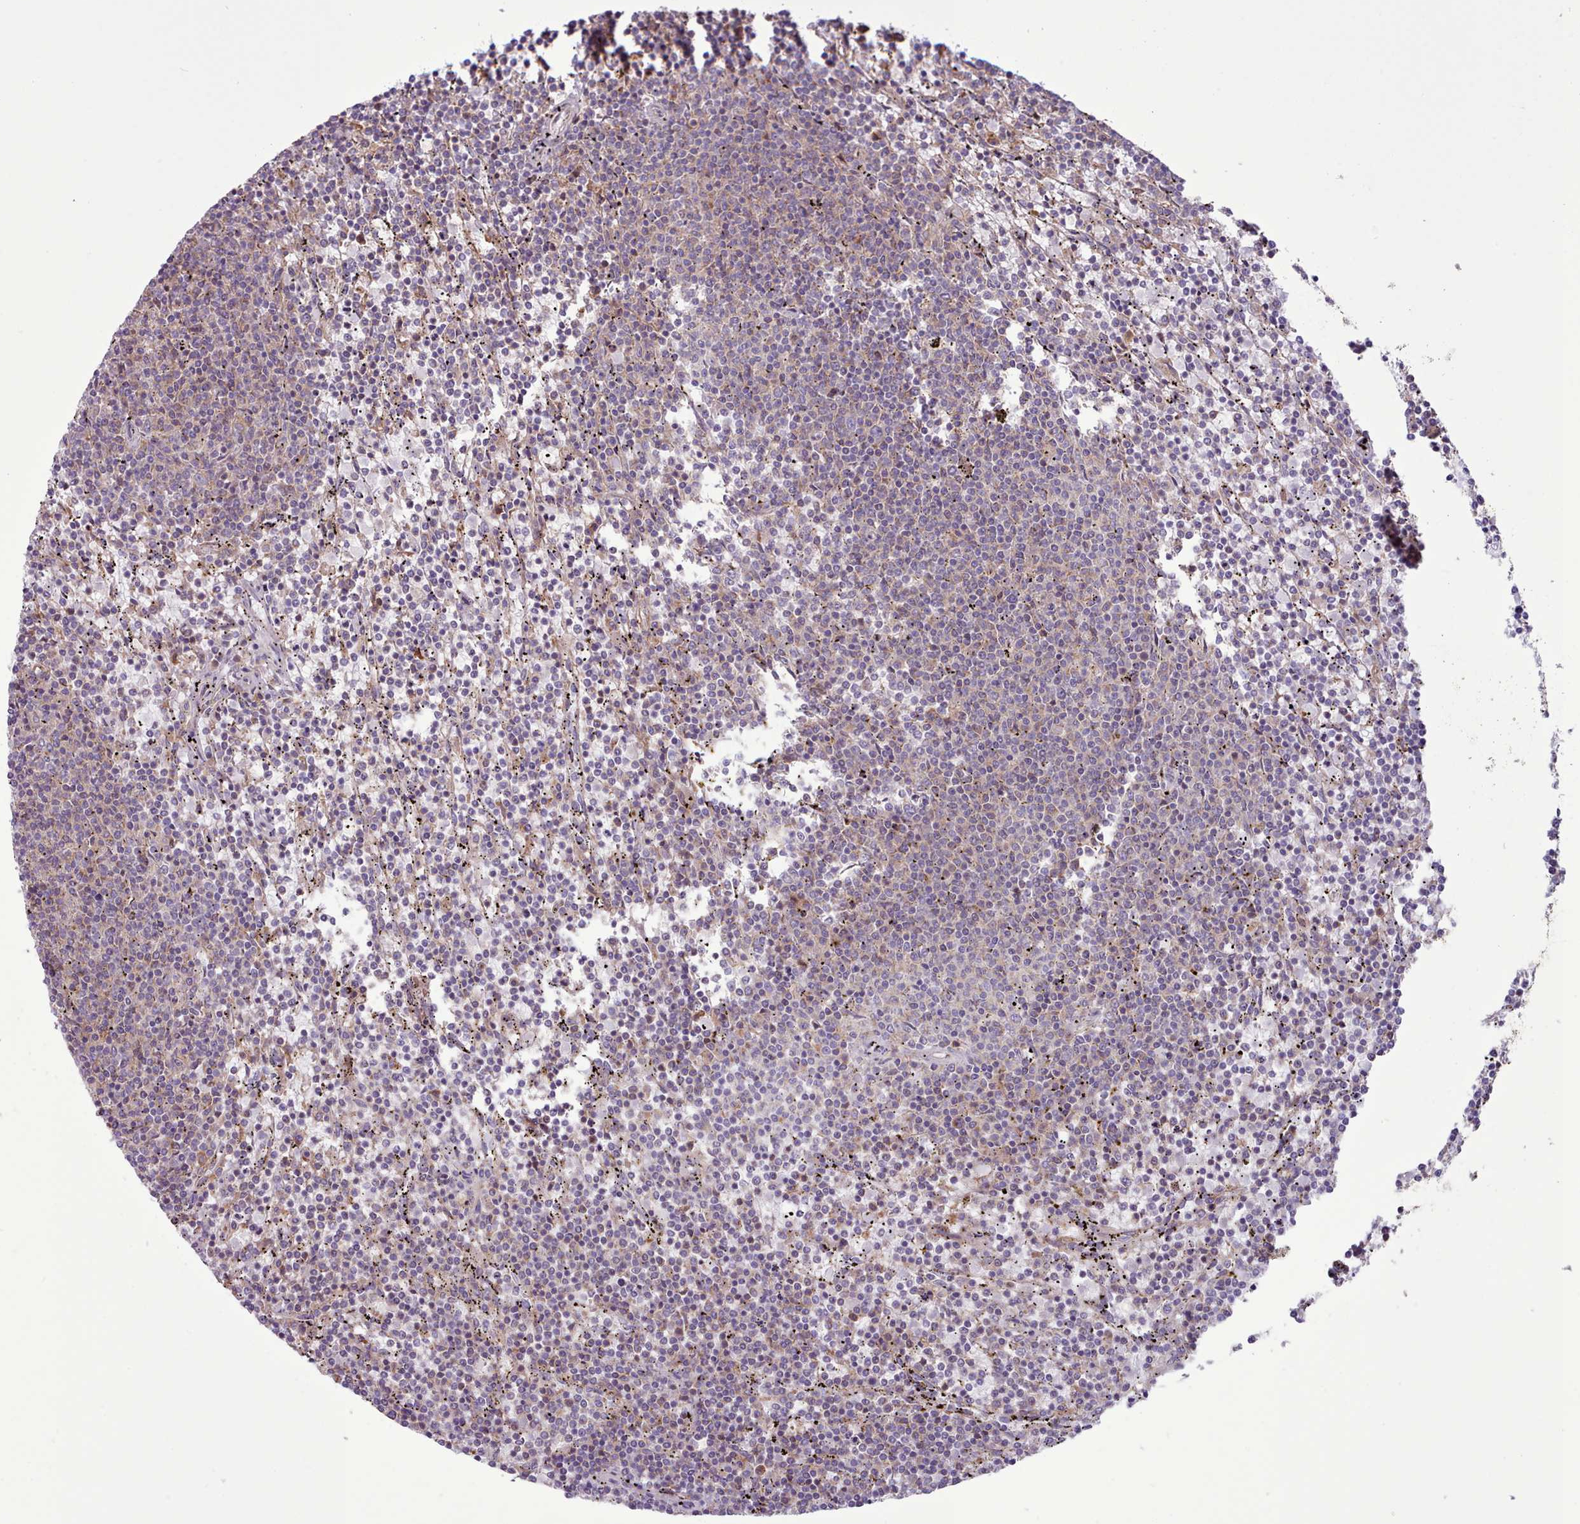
{"staining": {"intensity": "weak", "quantity": "<25%", "location": "cytoplasmic/membranous"}, "tissue": "lymphoma", "cell_type": "Tumor cells", "image_type": "cancer", "snomed": [{"axis": "morphology", "description": "Malignant lymphoma, non-Hodgkin's type, Low grade"}, {"axis": "topography", "description": "Spleen"}], "caption": "This is an IHC histopathology image of lymphoma. There is no staining in tumor cells.", "gene": "TENT4B", "patient": {"sex": "female", "age": 50}}